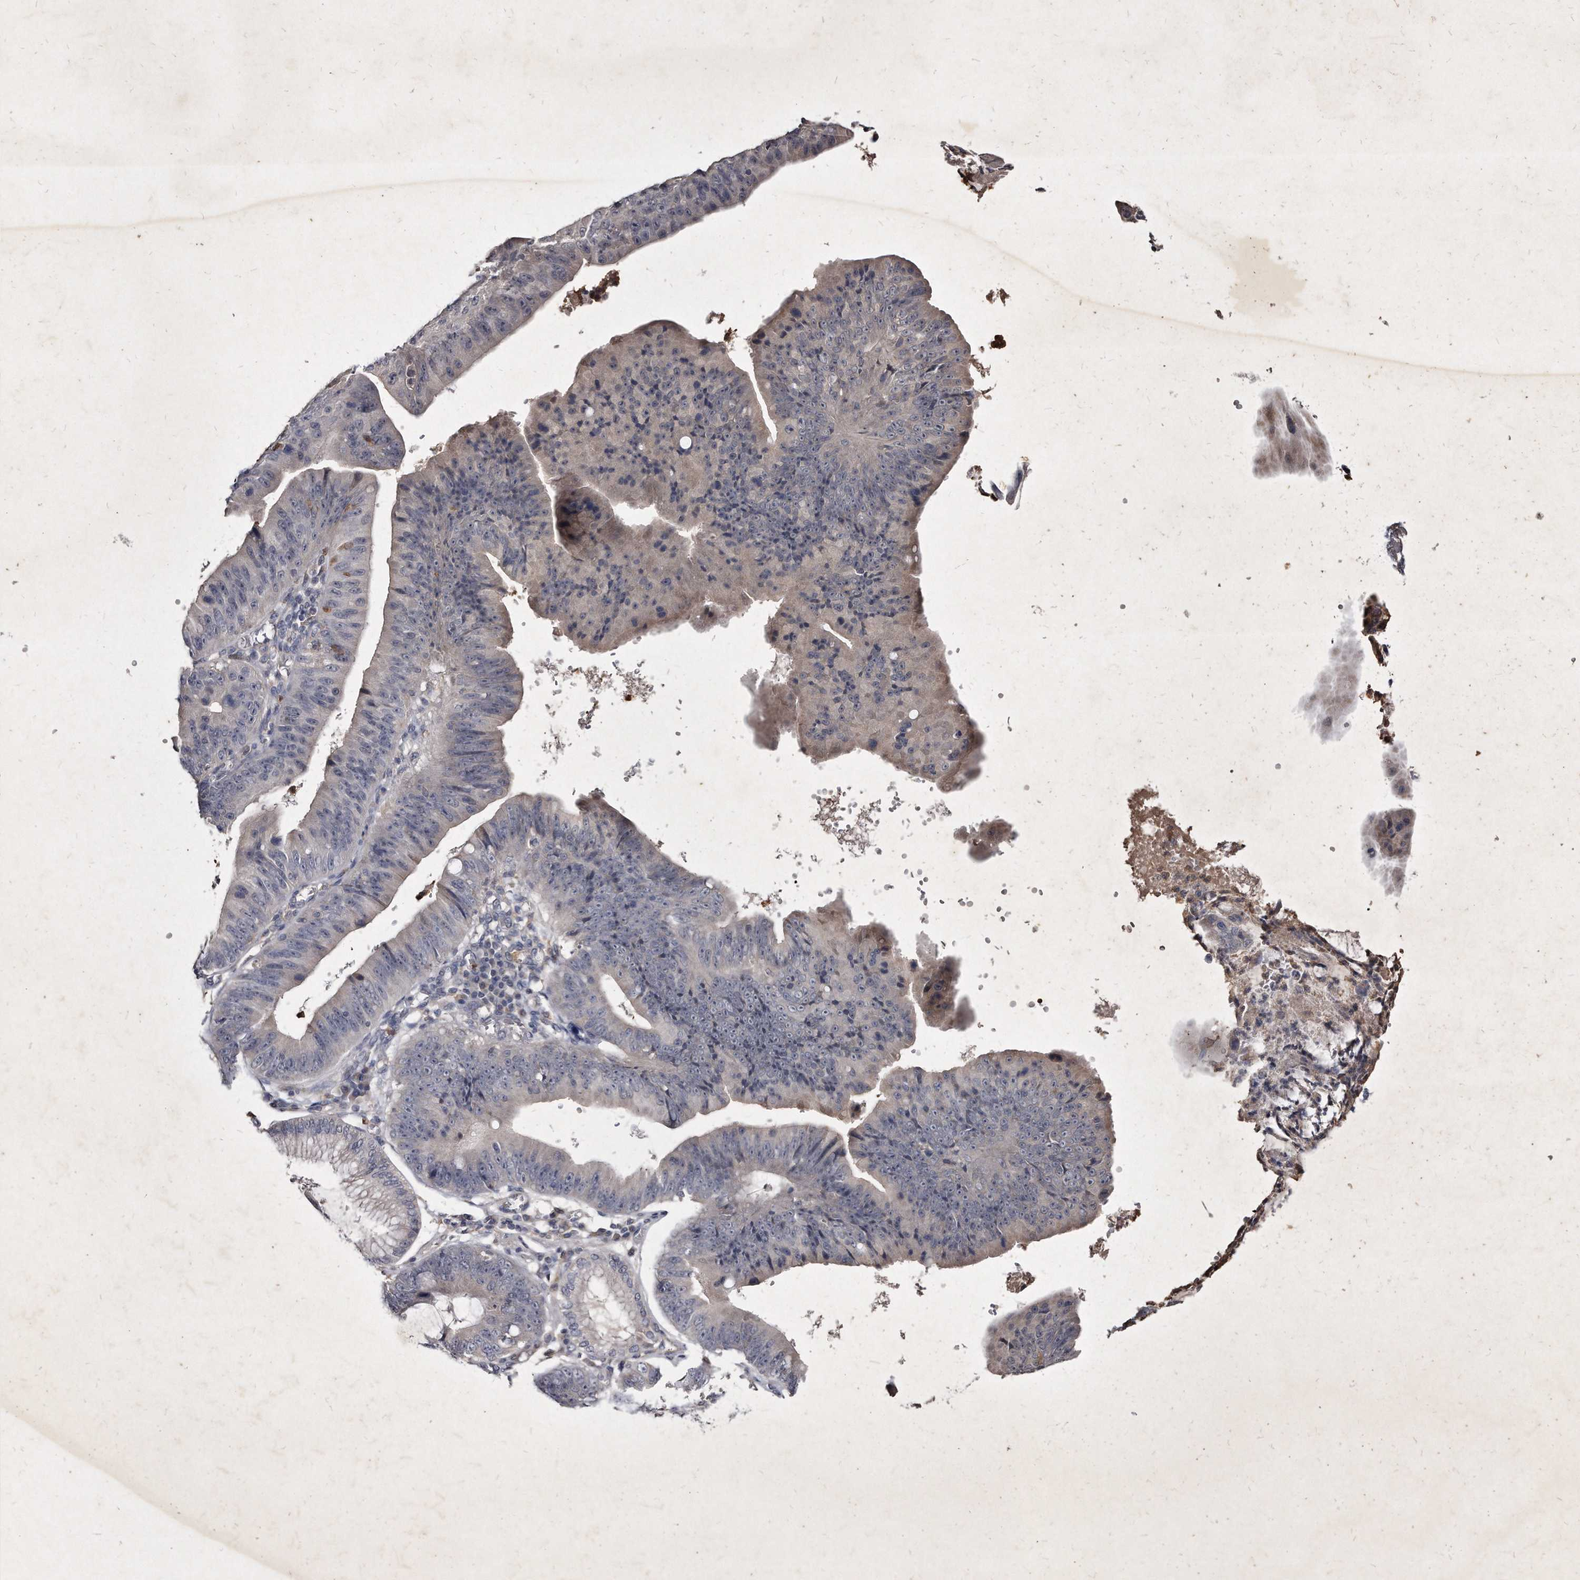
{"staining": {"intensity": "negative", "quantity": "none", "location": "none"}, "tissue": "stomach cancer", "cell_type": "Tumor cells", "image_type": "cancer", "snomed": [{"axis": "morphology", "description": "Adenocarcinoma, NOS"}, {"axis": "topography", "description": "Stomach"}], "caption": "This is an IHC micrograph of stomach cancer. There is no expression in tumor cells.", "gene": "KLHDC3", "patient": {"sex": "male", "age": 59}}